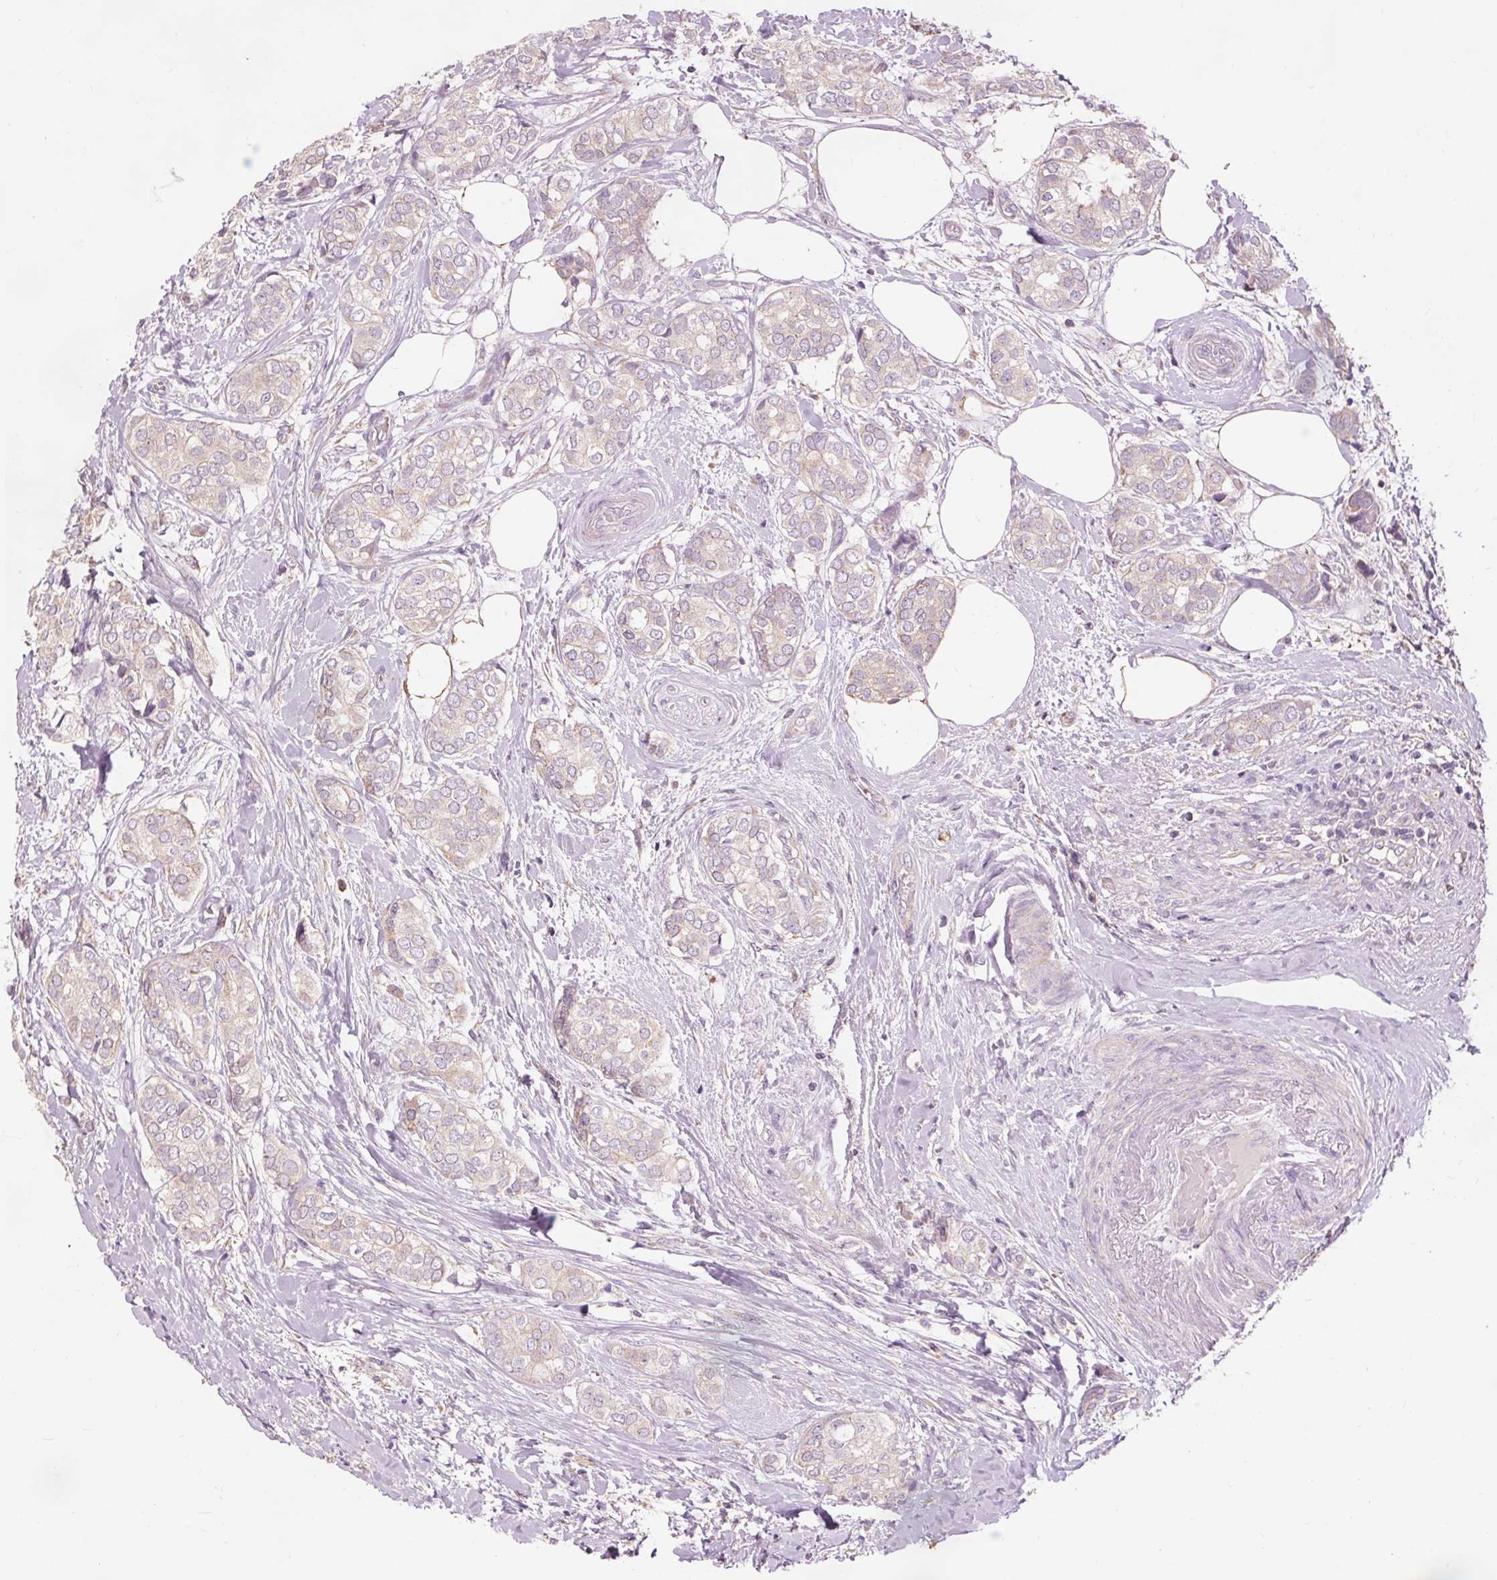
{"staining": {"intensity": "weak", "quantity": "<25%", "location": "cytoplasmic/membranous"}, "tissue": "breast cancer", "cell_type": "Tumor cells", "image_type": "cancer", "snomed": [{"axis": "morphology", "description": "Duct carcinoma"}, {"axis": "topography", "description": "Breast"}], "caption": "Tumor cells show no significant positivity in intraductal carcinoma (breast). (IHC, brightfield microscopy, high magnification).", "gene": "PRDX5", "patient": {"sex": "female", "age": 73}}